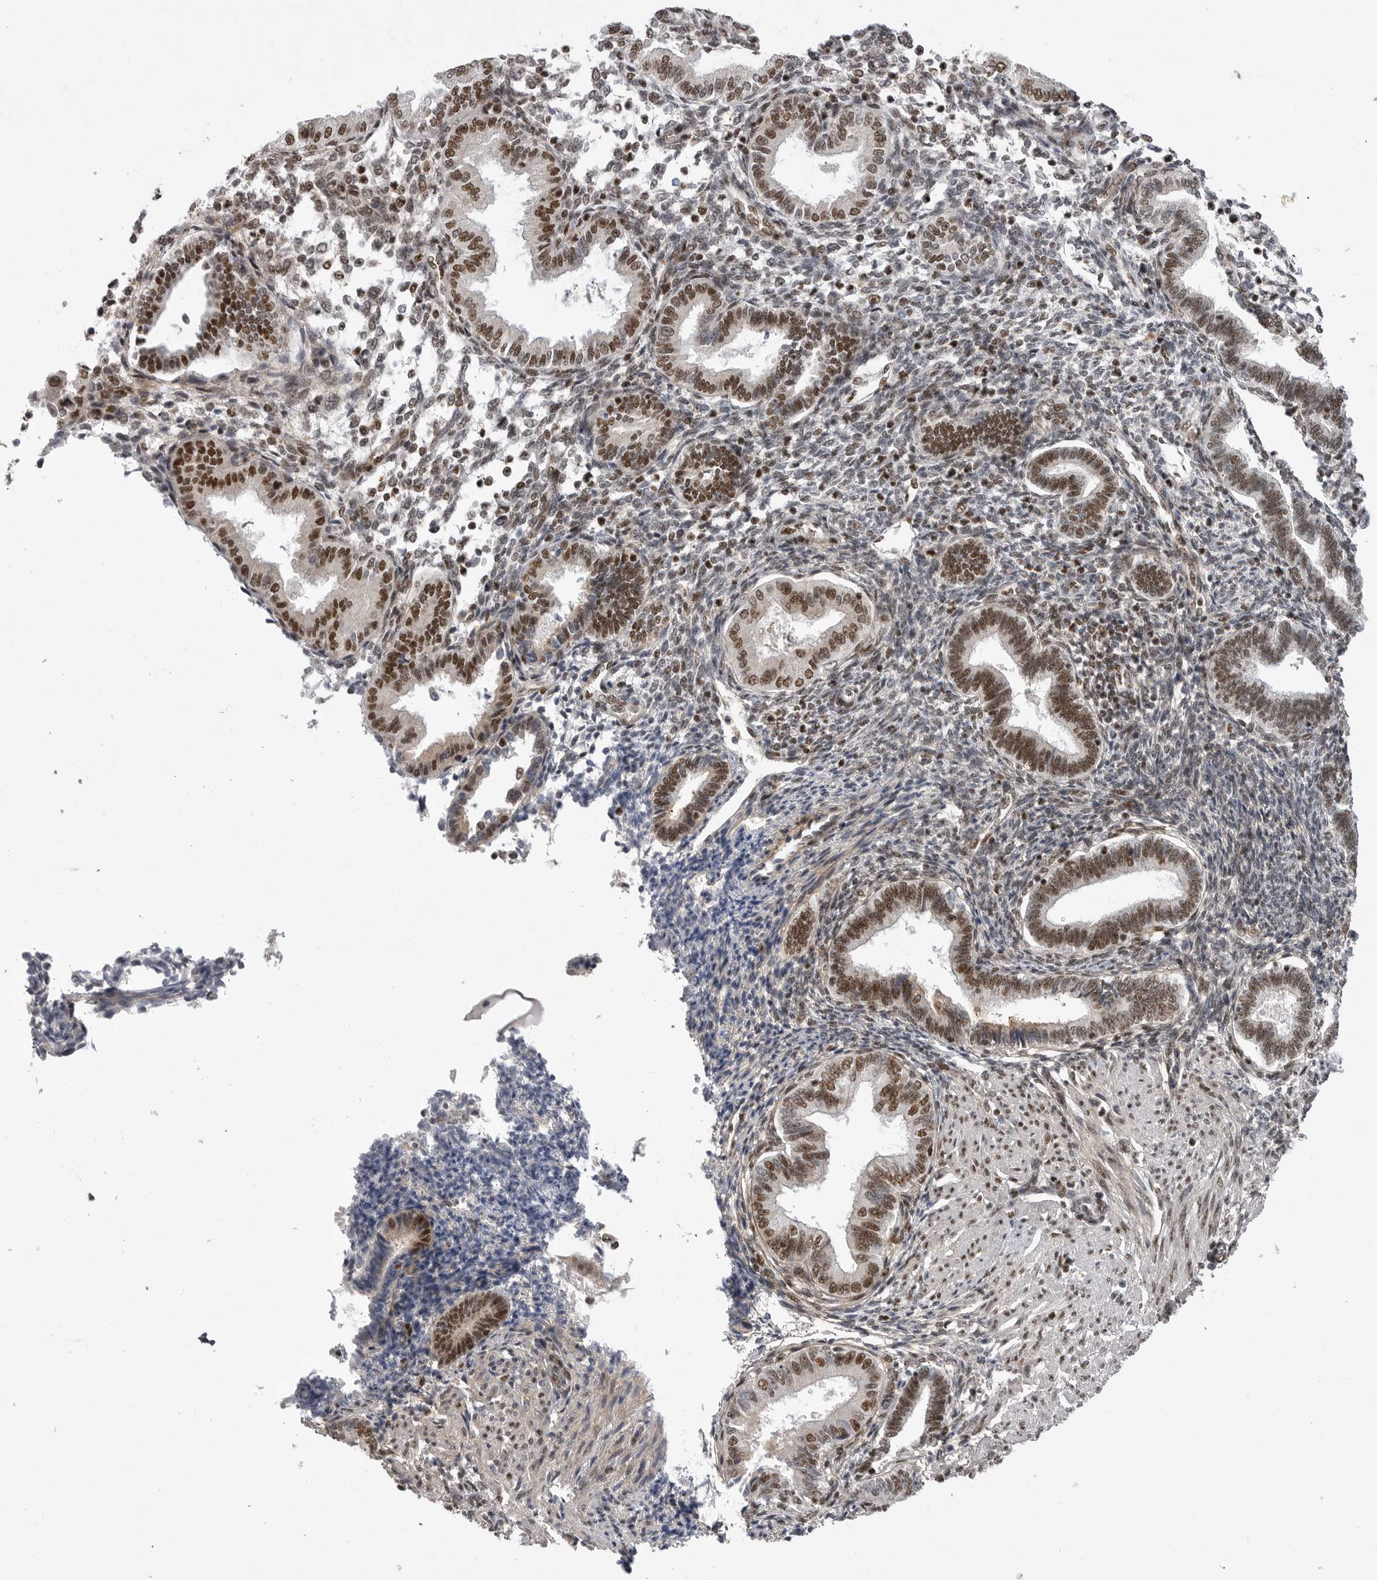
{"staining": {"intensity": "strong", "quantity": "25%-75%", "location": "nuclear"}, "tissue": "endometrium", "cell_type": "Cells in endometrial stroma", "image_type": "normal", "snomed": [{"axis": "morphology", "description": "Normal tissue, NOS"}, {"axis": "topography", "description": "Endometrium"}], "caption": "The image displays immunohistochemical staining of normal endometrium. There is strong nuclear staining is identified in about 25%-75% of cells in endometrial stroma.", "gene": "PPP1R8", "patient": {"sex": "female", "age": 53}}